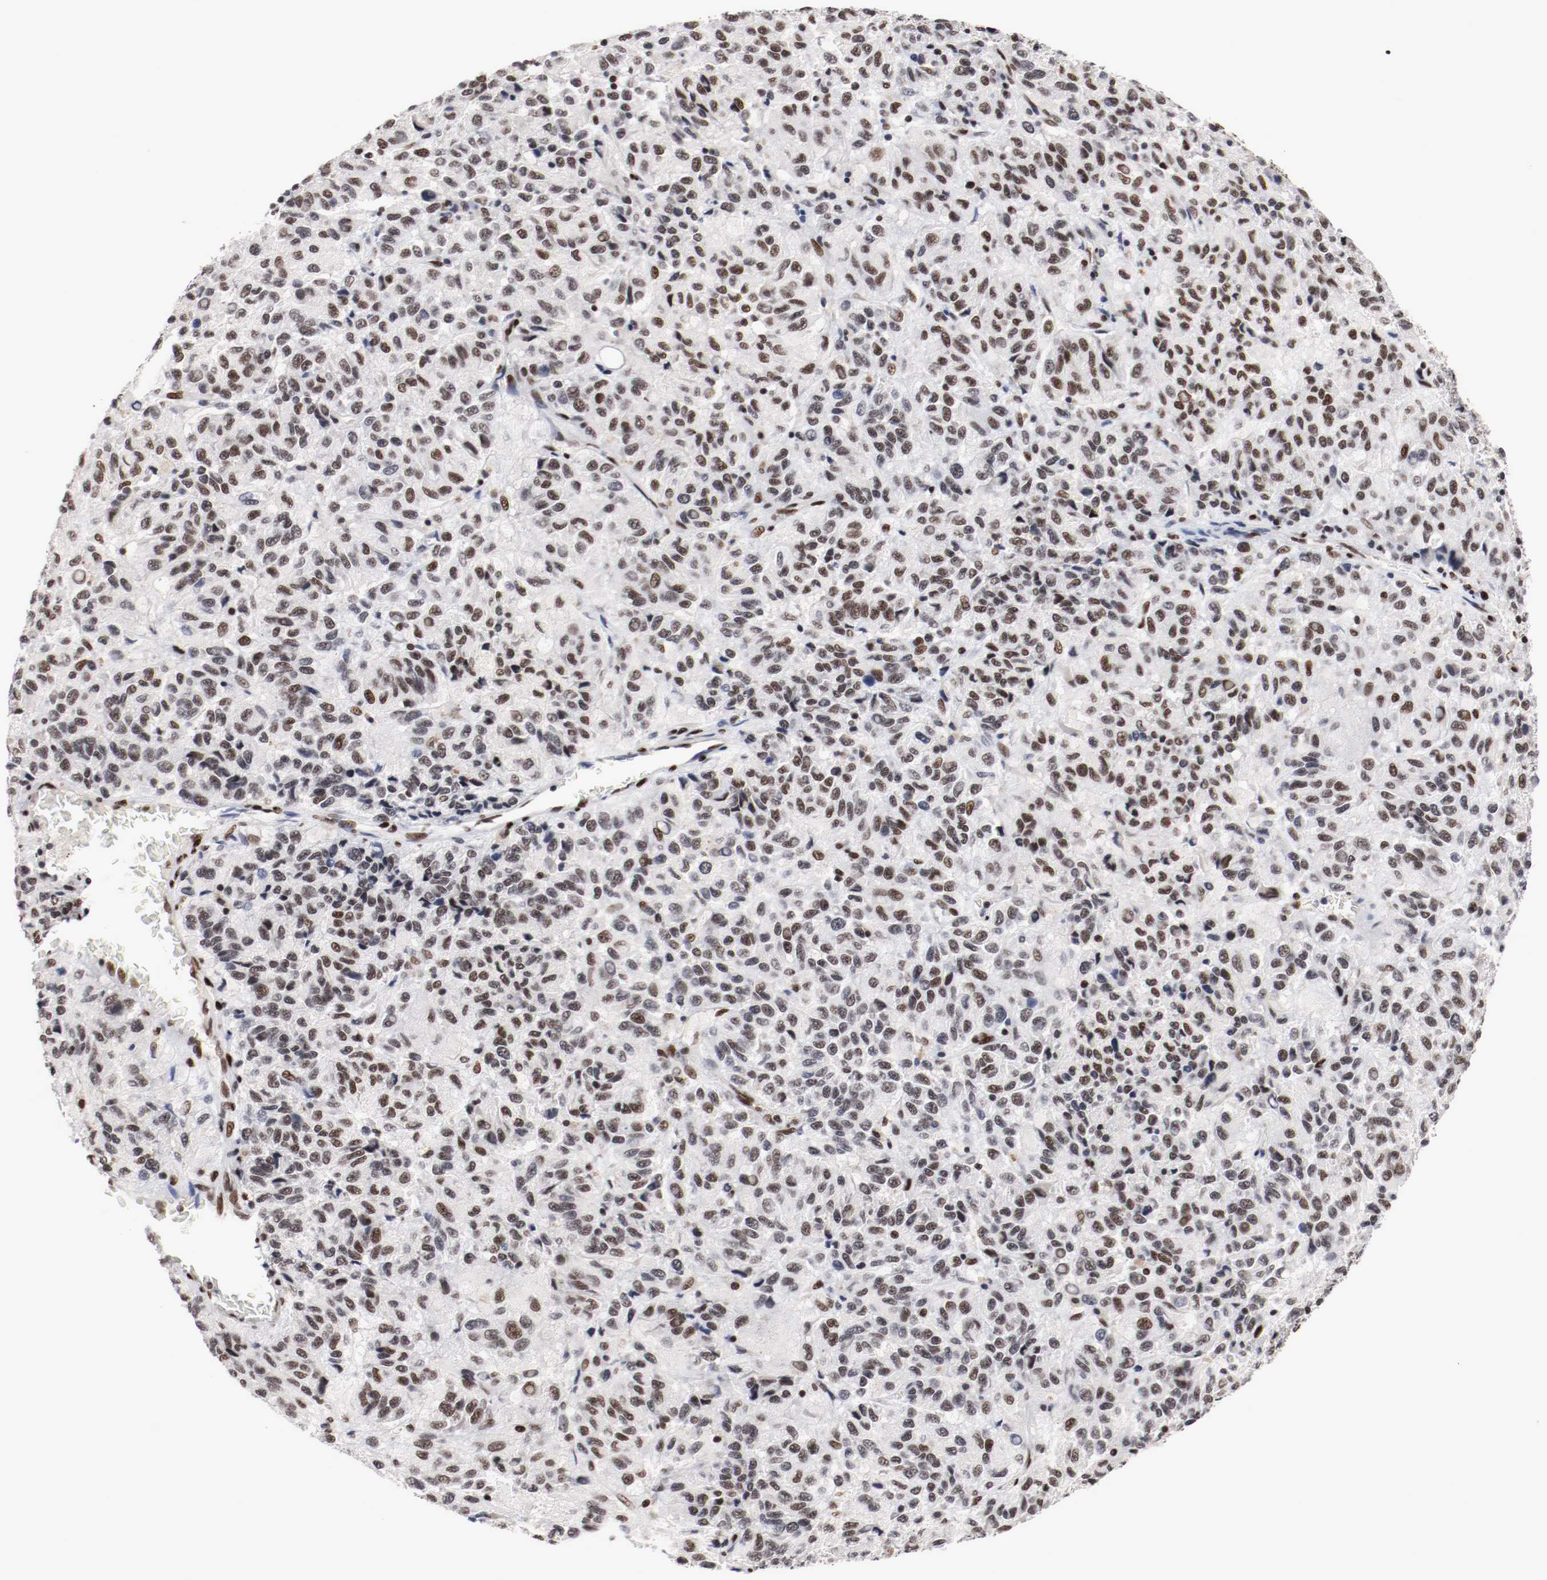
{"staining": {"intensity": "moderate", "quantity": "25%-75%", "location": "nuclear"}, "tissue": "melanoma", "cell_type": "Tumor cells", "image_type": "cancer", "snomed": [{"axis": "morphology", "description": "Malignant melanoma, Metastatic site"}, {"axis": "topography", "description": "Lung"}], "caption": "DAB (3,3'-diaminobenzidine) immunohistochemical staining of human melanoma reveals moderate nuclear protein expression in about 25%-75% of tumor cells. The protein of interest is shown in brown color, while the nuclei are stained blue.", "gene": "MEF2D", "patient": {"sex": "male", "age": 64}}